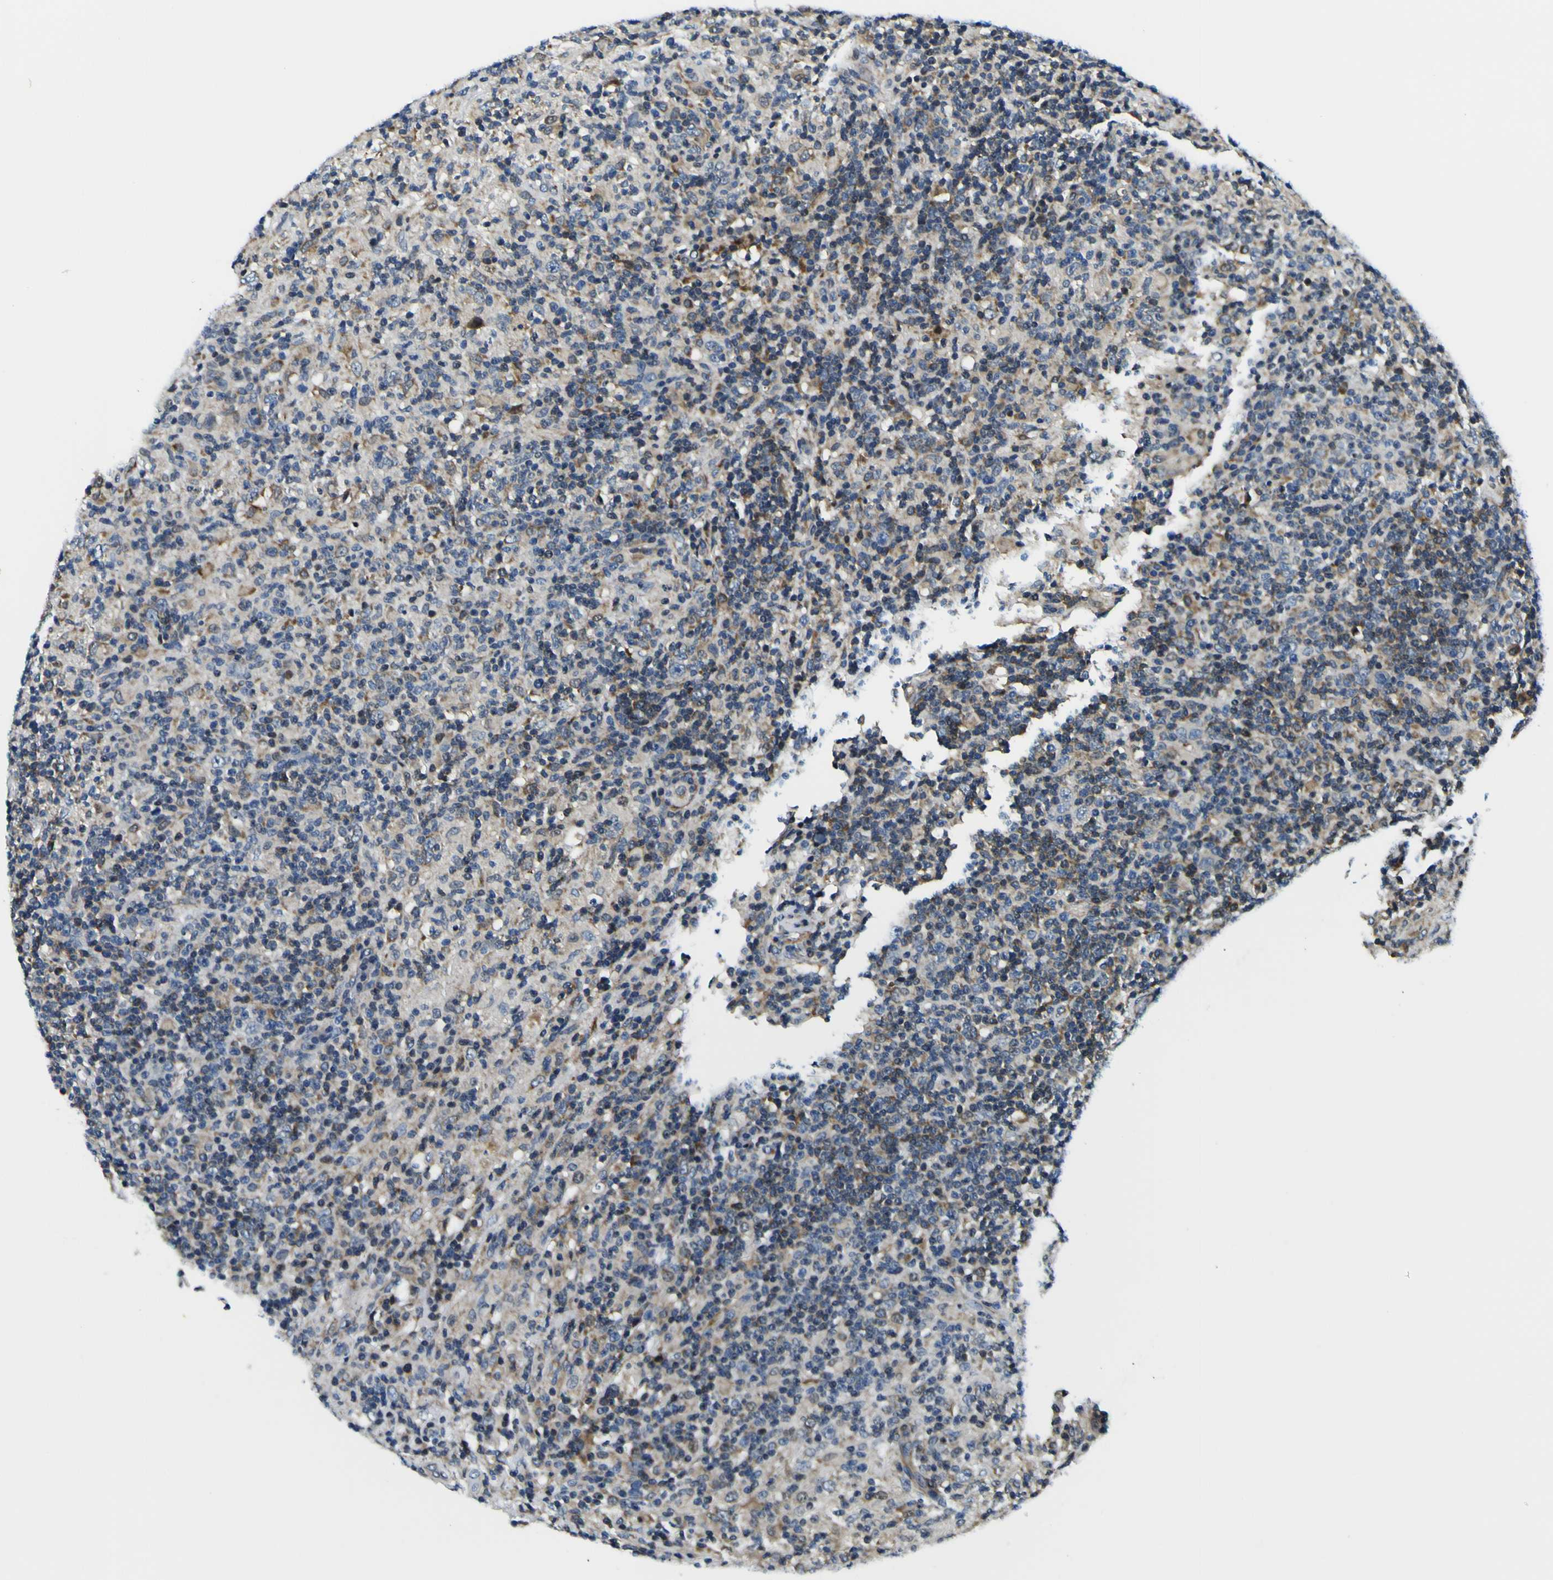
{"staining": {"intensity": "weak", "quantity": ">75%", "location": "cytoplasmic/membranous"}, "tissue": "lymphoma", "cell_type": "Tumor cells", "image_type": "cancer", "snomed": [{"axis": "morphology", "description": "Hodgkin's disease, NOS"}, {"axis": "topography", "description": "Lymph node"}], "caption": "Lymphoma stained with a protein marker displays weak staining in tumor cells.", "gene": "NLRP3", "patient": {"sex": "male", "age": 70}}